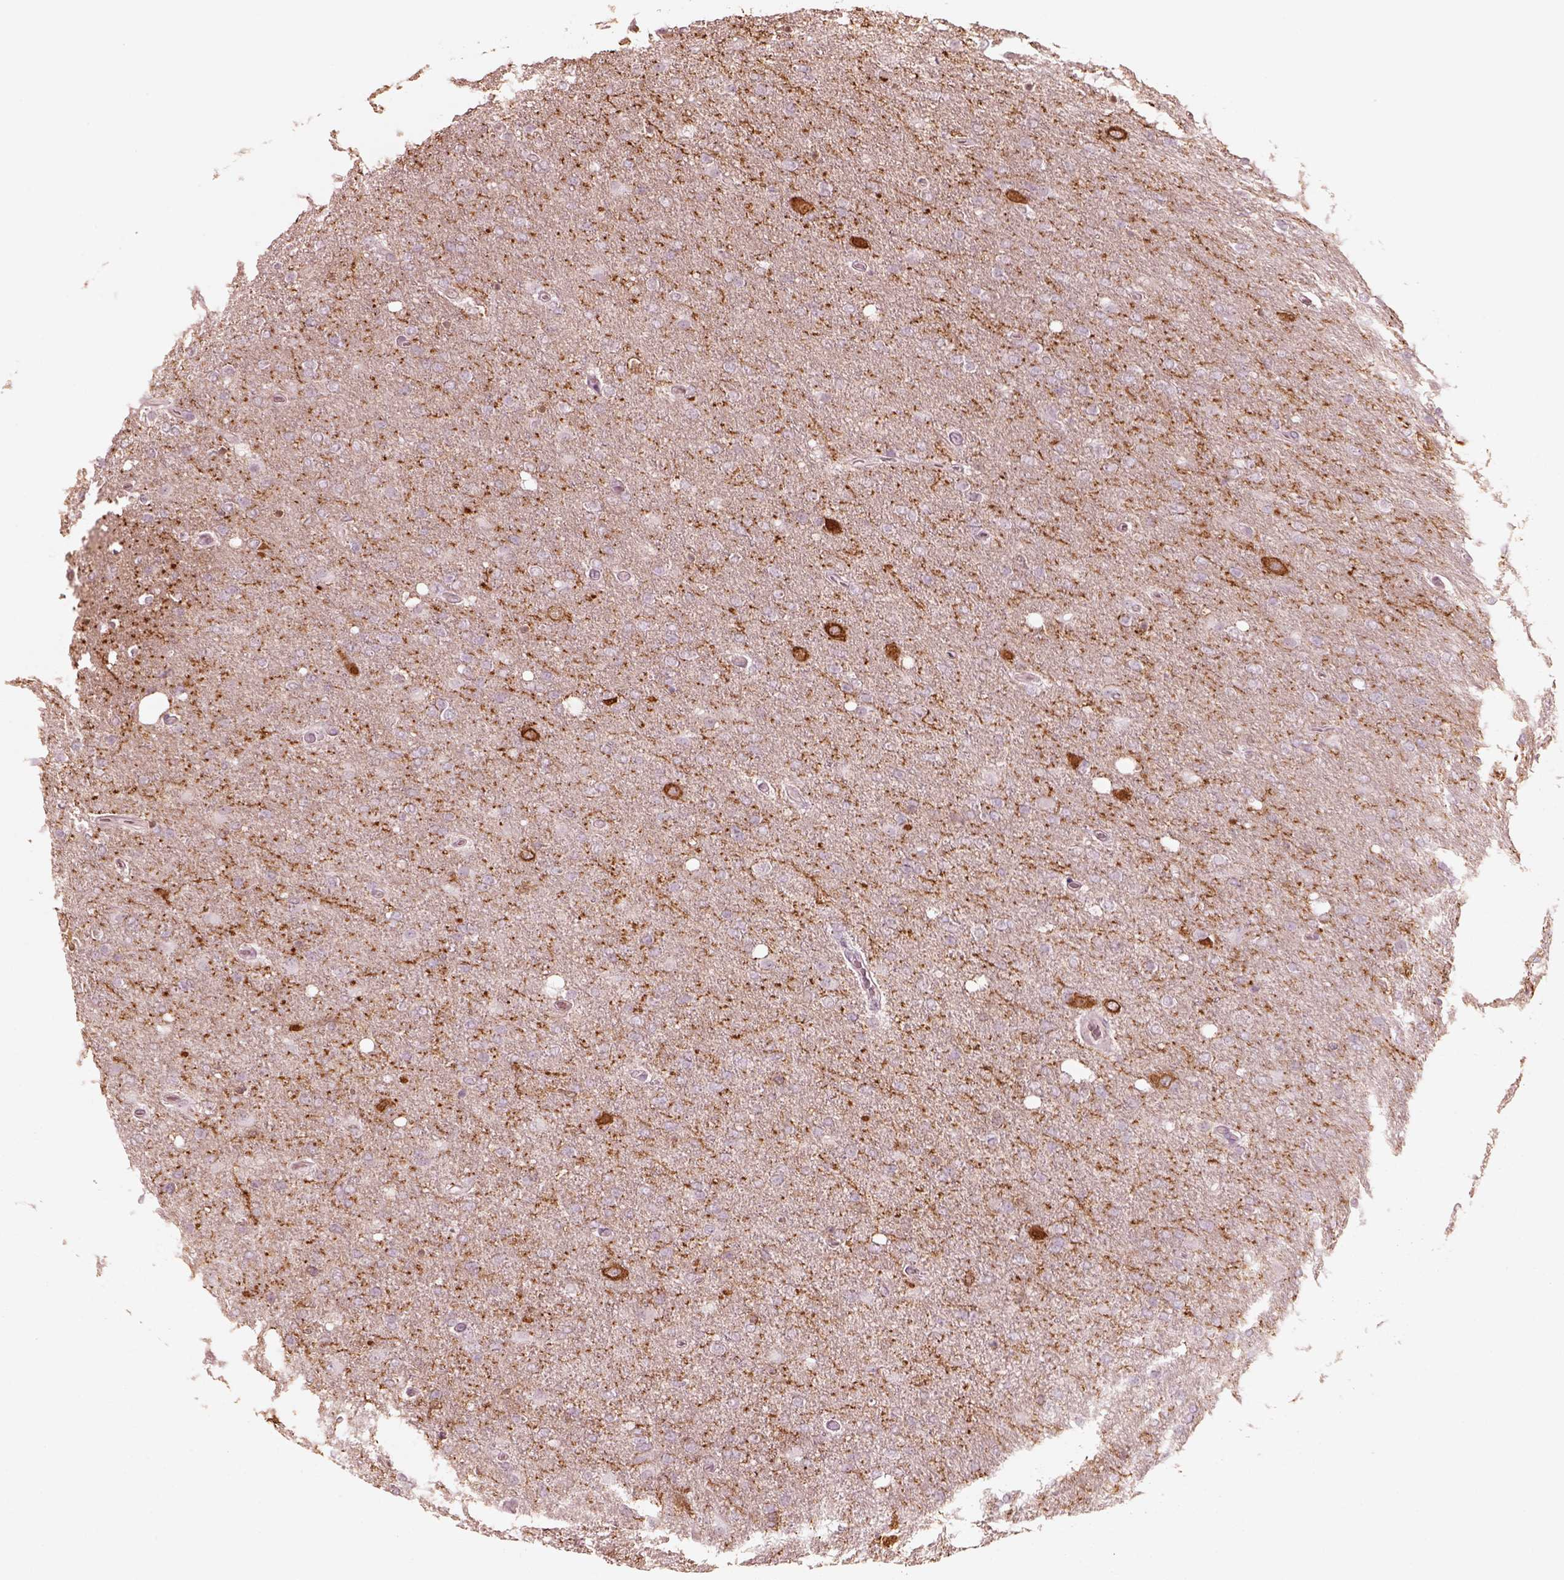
{"staining": {"intensity": "negative", "quantity": "none", "location": "none"}, "tissue": "glioma", "cell_type": "Tumor cells", "image_type": "cancer", "snomed": [{"axis": "morphology", "description": "Glioma, malignant, High grade"}, {"axis": "topography", "description": "Cerebral cortex"}], "caption": "DAB immunohistochemical staining of glioma demonstrates no significant staining in tumor cells.", "gene": "GPRIN1", "patient": {"sex": "male", "age": 70}}